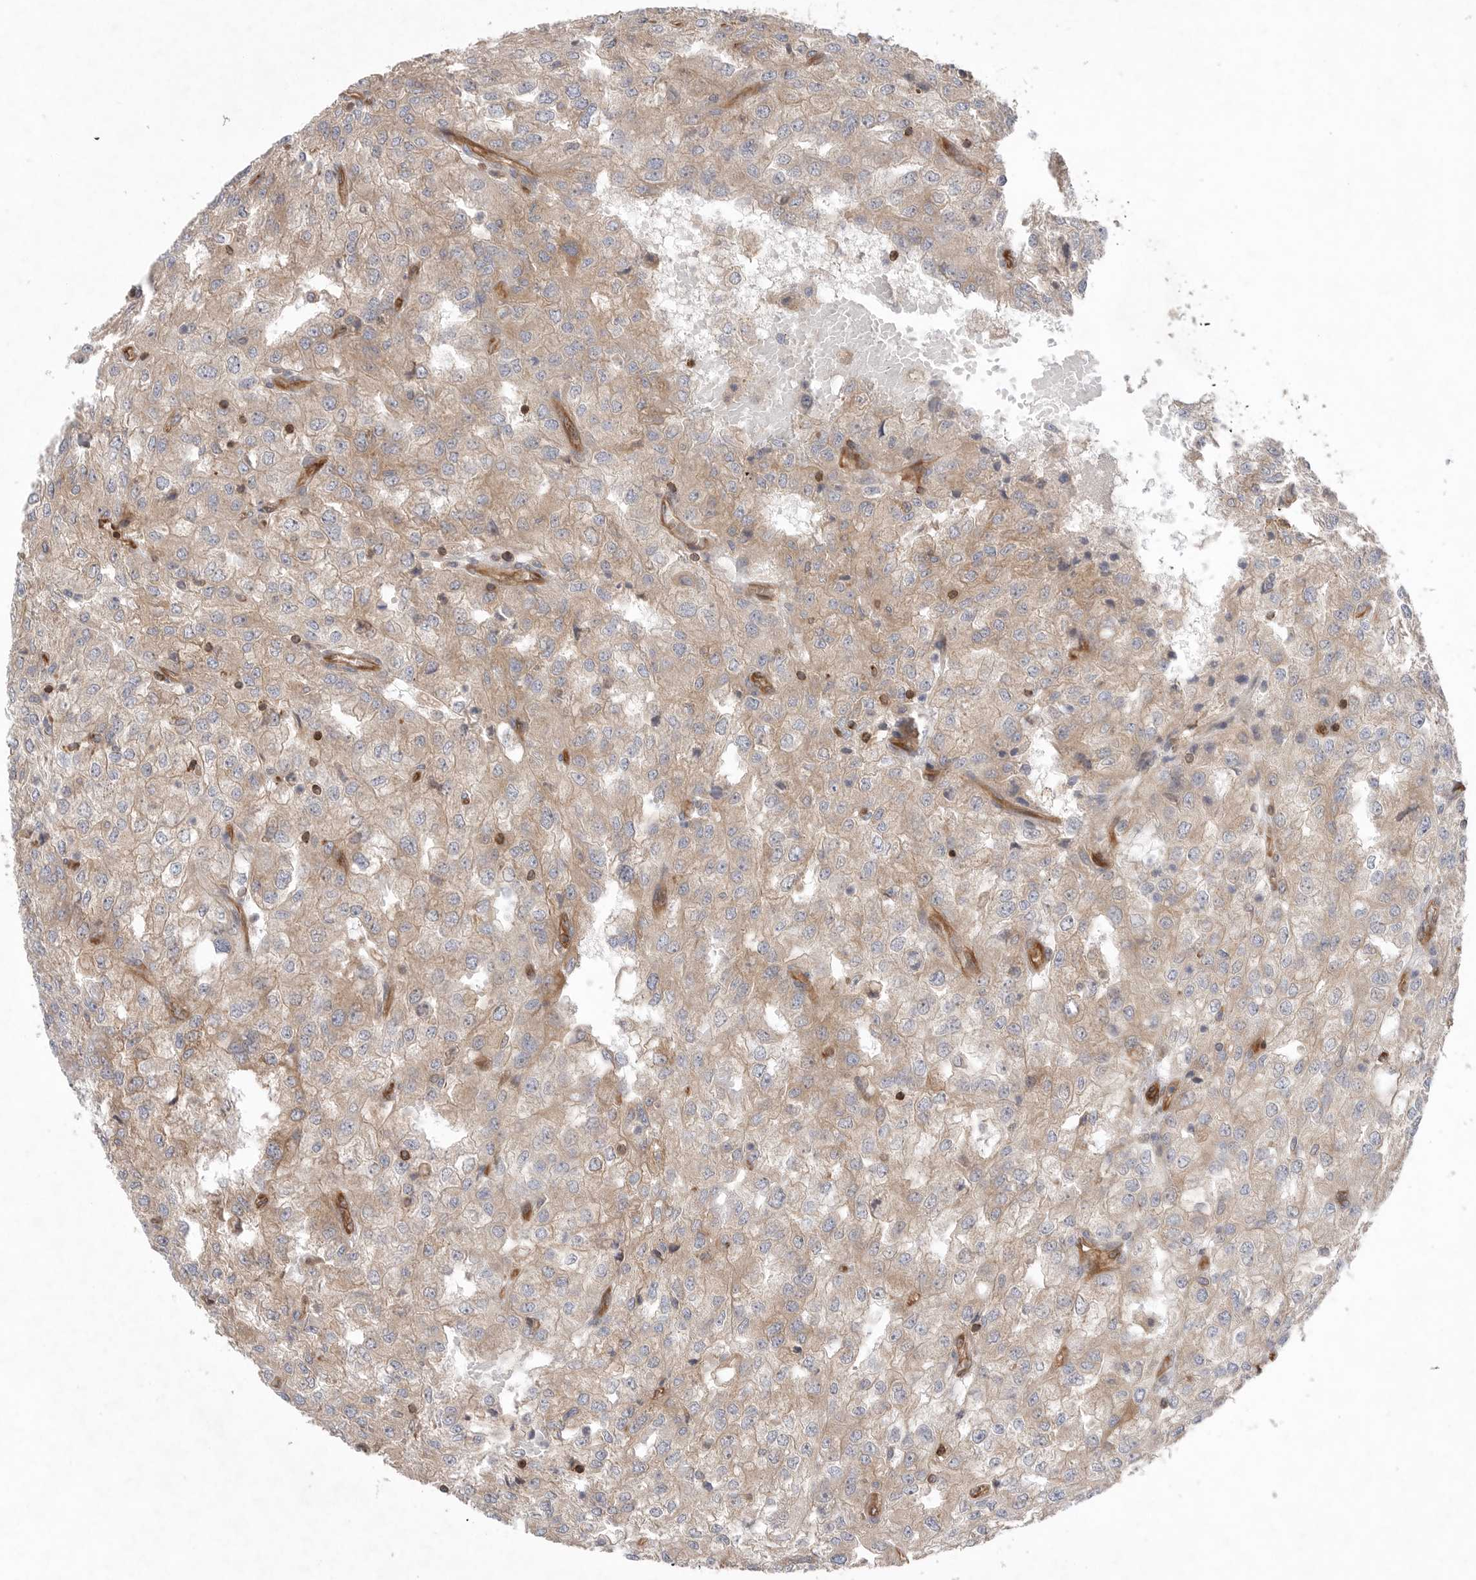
{"staining": {"intensity": "weak", "quantity": ">75%", "location": "cytoplasmic/membranous"}, "tissue": "renal cancer", "cell_type": "Tumor cells", "image_type": "cancer", "snomed": [{"axis": "morphology", "description": "Adenocarcinoma, NOS"}, {"axis": "topography", "description": "Kidney"}], "caption": "Protein expression analysis of adenocarcinoma (renal) reveals weak cytoplasmic/membranous positivity in approximately >75% of tumor cells. The staining was performed using DAB (3,3'-diaminobenzidine) to visualize the protein expression in brown, while the nuclei were stained in blue with hematoxylin (Magnification: 20x).", "gene": "PRKCH", "patient": {"sex": "female", "age": 54}}